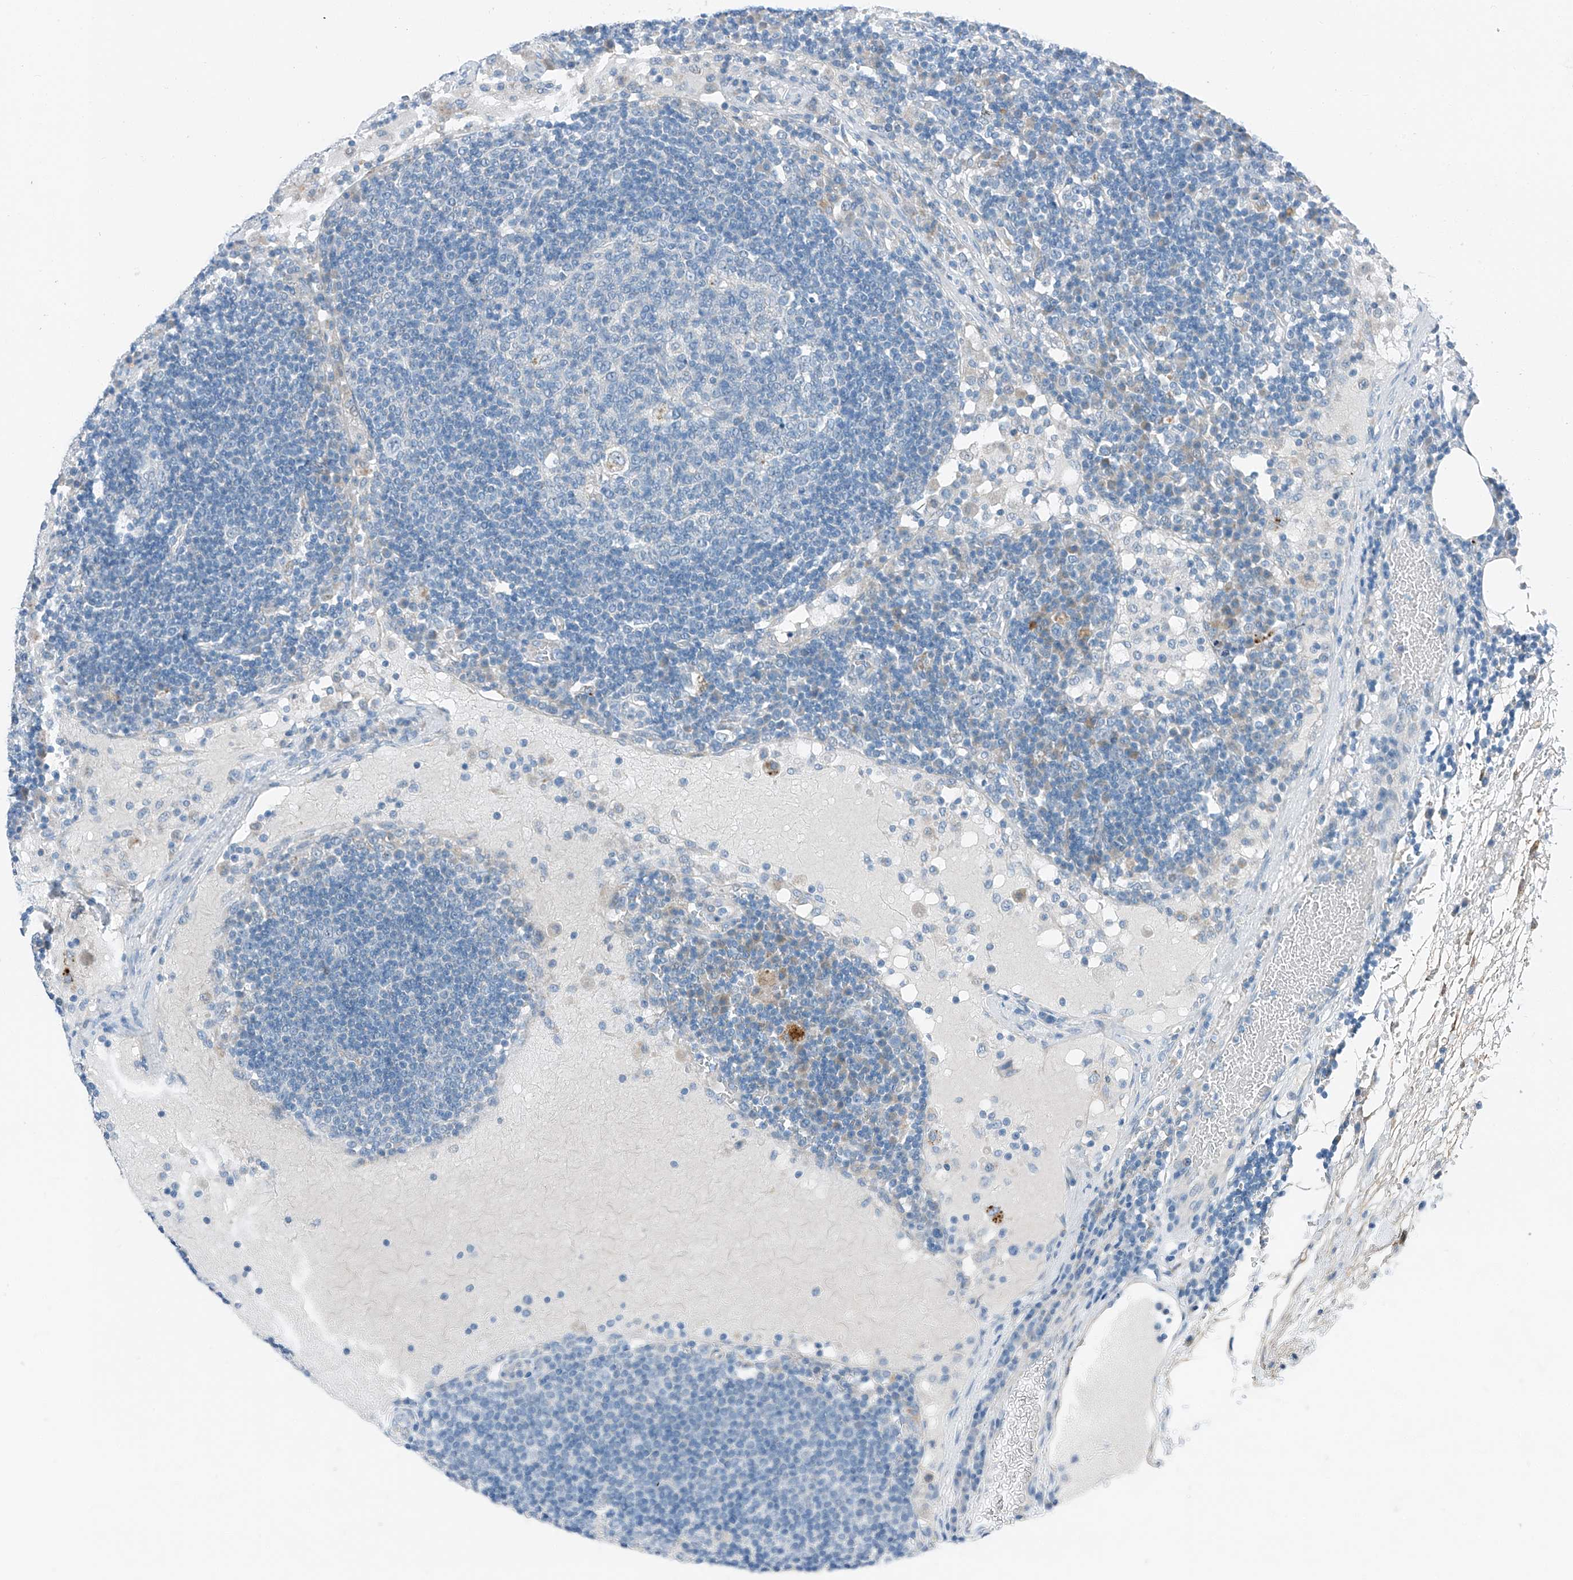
{"staining": {"intensity": "negative", "quantity": "none", "location": "none"}, "tissue": "lymph node", "cell_type": "Germinal center cells", "image_type": "normal", "snomed": [{"axis": "morphology", "description": "Normal tissue, NOS"}, {"axis": "topography", "description": "Lymph node"}], "caption": "This micrograph is of benign lymph node stained with immunohistochemistry to label a protein in brown with the nuclei are counter-stained blue. There is no expression in germinal center cells. (Brightfield microscopy of DAB (3,3'-diaminobenzidine) immunohistochemistry at high magnification).", "gene": "MDGA1", "patient": {"sex": "female", "age": 53}}